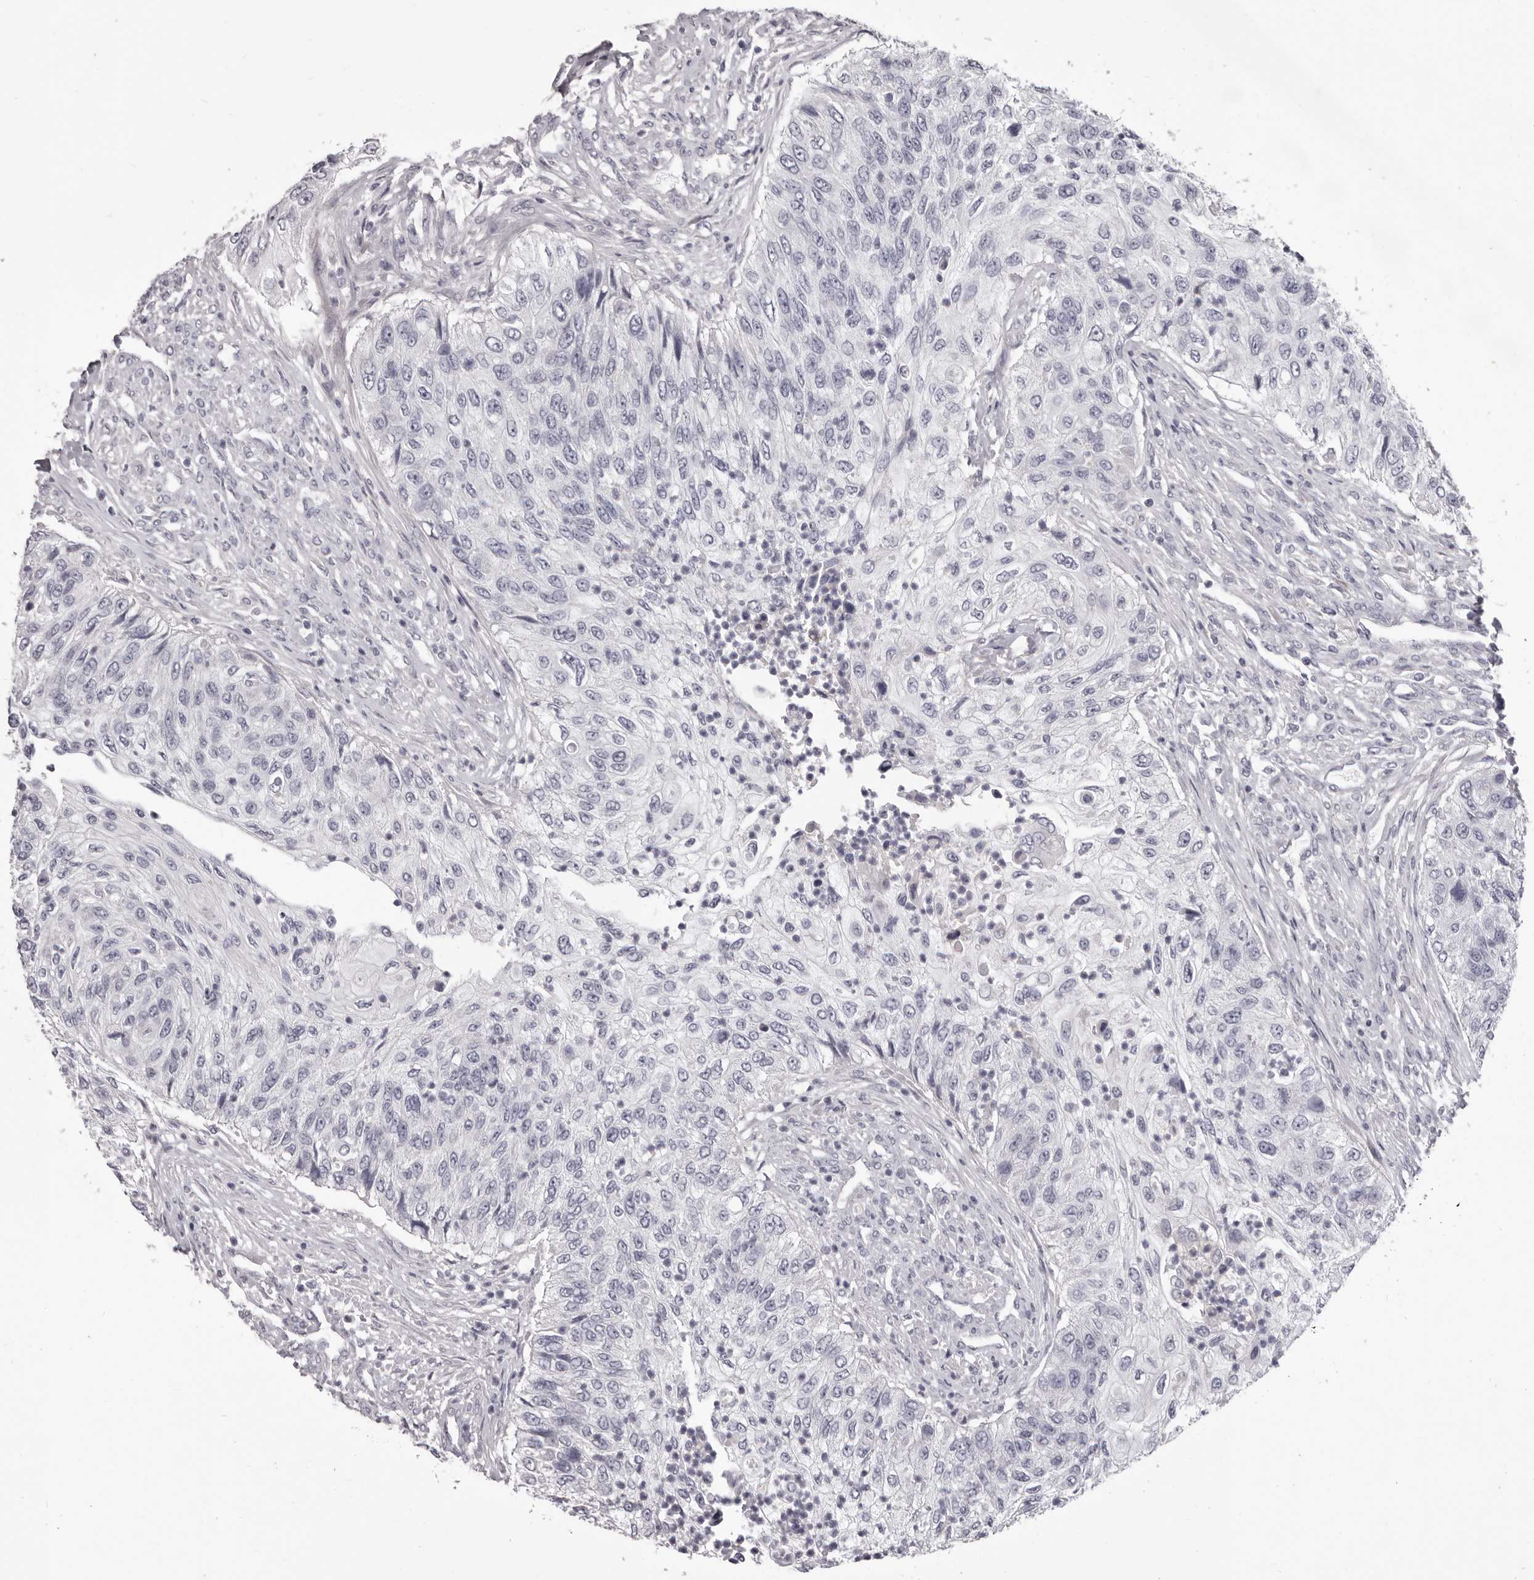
{"staining": {"intensity": "negative", "quantity": "none", "location": "none"}, "tissue": "urothelial cancer", "cell_type": "Tumor cells", "image_type": "cancer", "snomed": [{"axis": "morphology", "description": "Urothelial carcinoma, High grade"}, {"axis": "topography", "description": "Urinary bladder"}], "caption": "Protein analysis of urothelial cancer exhibits no significant positivity in tumor cells.", "gene": "PRMT2", "patient": {"sex": "female", "age": 60}}